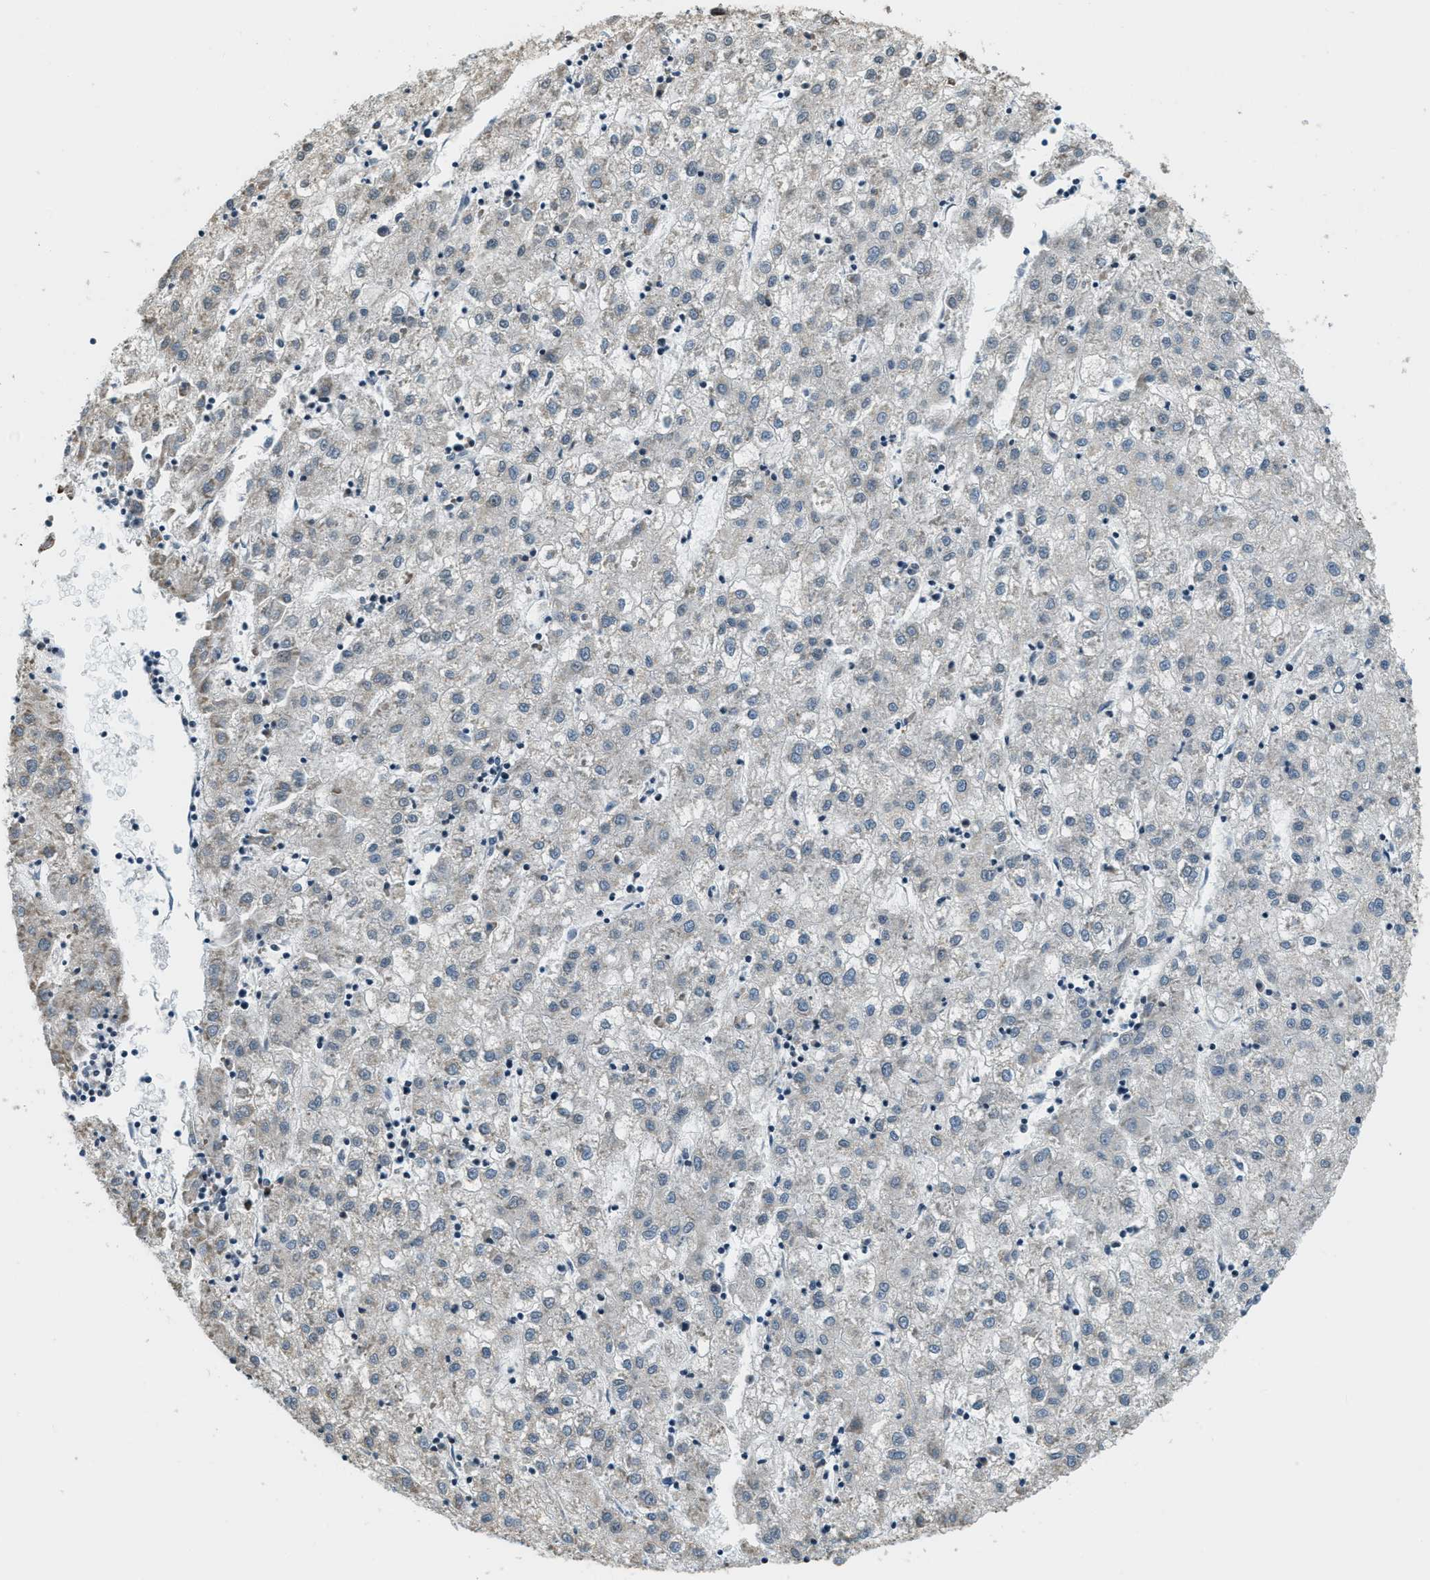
{"staining": {"intensity": "negative", "quantity": "none", "location": "none"}, "tissue": "liver cancer", "cell_type": "Tumor cells", "image_type": "cancer", "snomed": [{"axis": "morphology", "description": "Carcinoma, Hepatocellular, NOS"}, {"axis": "topography", "description": "Liver"}], "caption": "Human liver hepatocellular carcinoma stained for a protein using immunohistochemistry shows no expression in tumor cells.", "gene": "RAB11FIP1", "patient": {"sex": "male", "age": 72}}